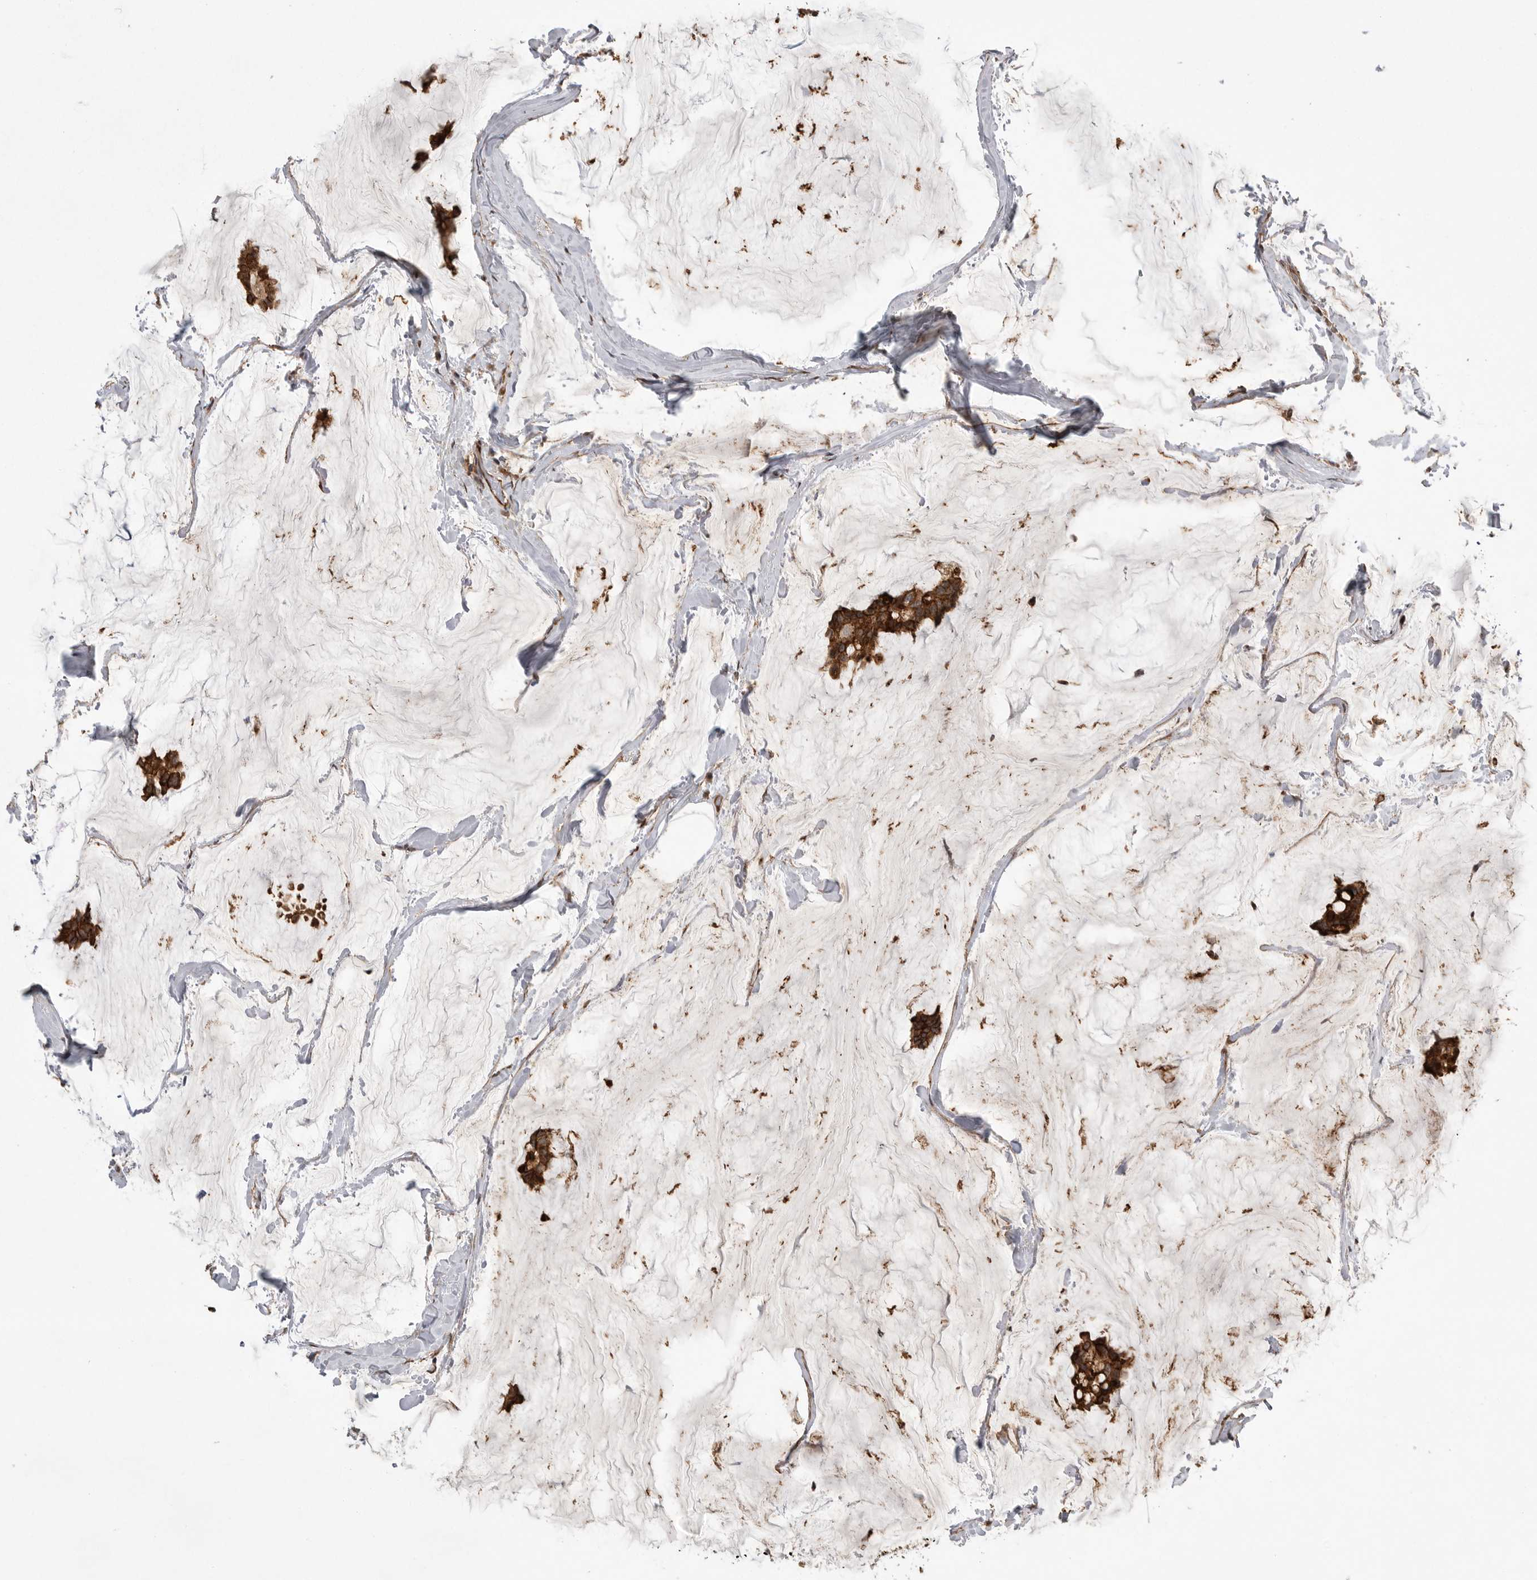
{"staining": {"intensity": "strong", "quantity": ">75%", "location": "cytoplasmic/membranous"}, "tissue": "breast cancer", "cell_type": "Tumor cells", "image_type": "cancer", "snomed": [{"axis": "morphology", "description": "Duct carcinoma"}, {"axis": "topography", "description": "Breast"}], "caption": "Immunohistochemistry histopathology image of neoplastic tissue: intraductal carcinoma (breast) stained using IHC shows high levels of strong protein expression localized specifically in the cytoplasmic/membranous of tumor cells, appearing as a cytoplasmic/membranous brown color.", "gene": "NECTIN1", "patient": {"sex": "female", "age": 93}}